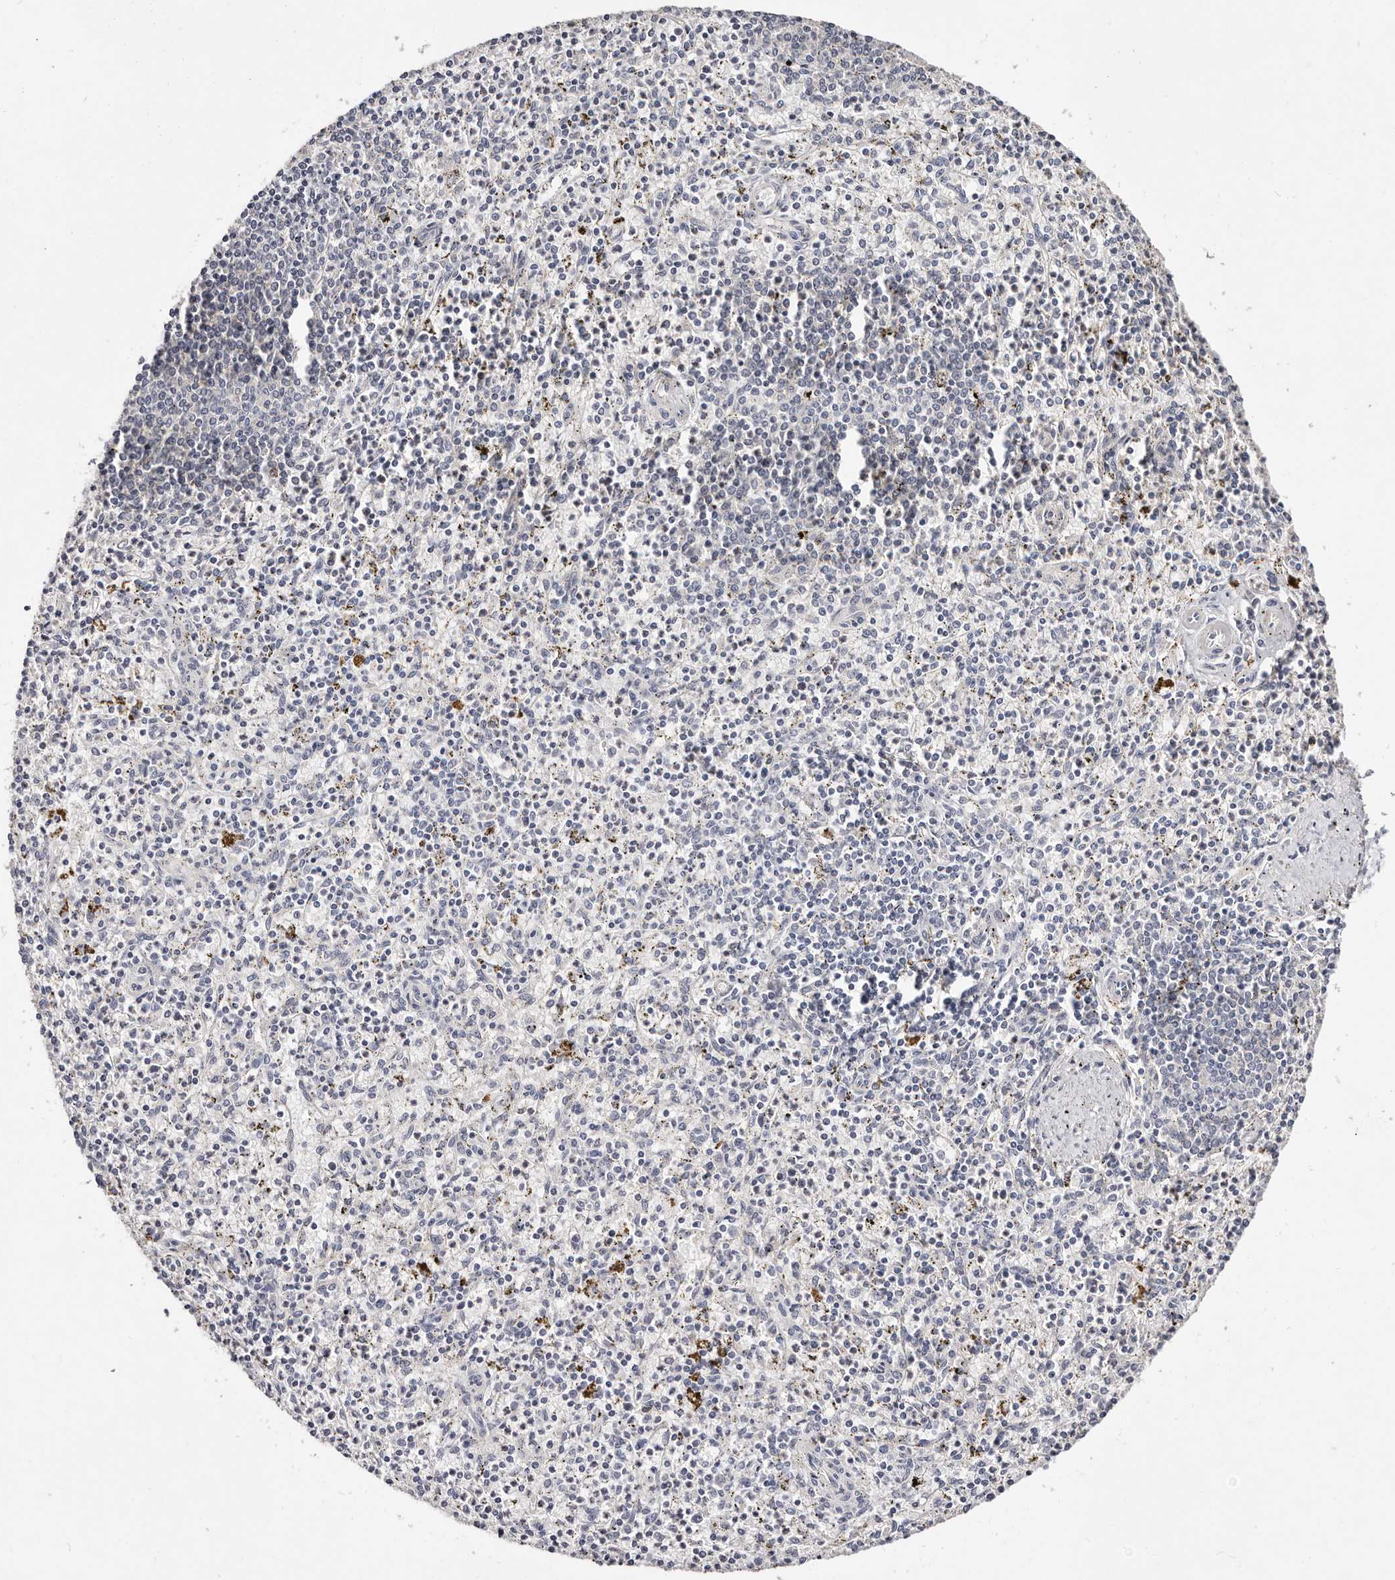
{"staining": {"intensity": "negative", "quantity": "none", "location": "none"}, "tissue": "spleen", "cell_type": "Cells in red pulp", "image_type": "normal", "snomed": [{"axis": "morphology", "description": "Normal tissue, NOS"}, {"axis": "topography", "description": "Spleen"}], "caption": "Photomicrograph shows no protein expression in cells in red pulp of unremarkable spleen.", "gene": "MRPS33", "patient": {"sex": "male", "age": 72}}